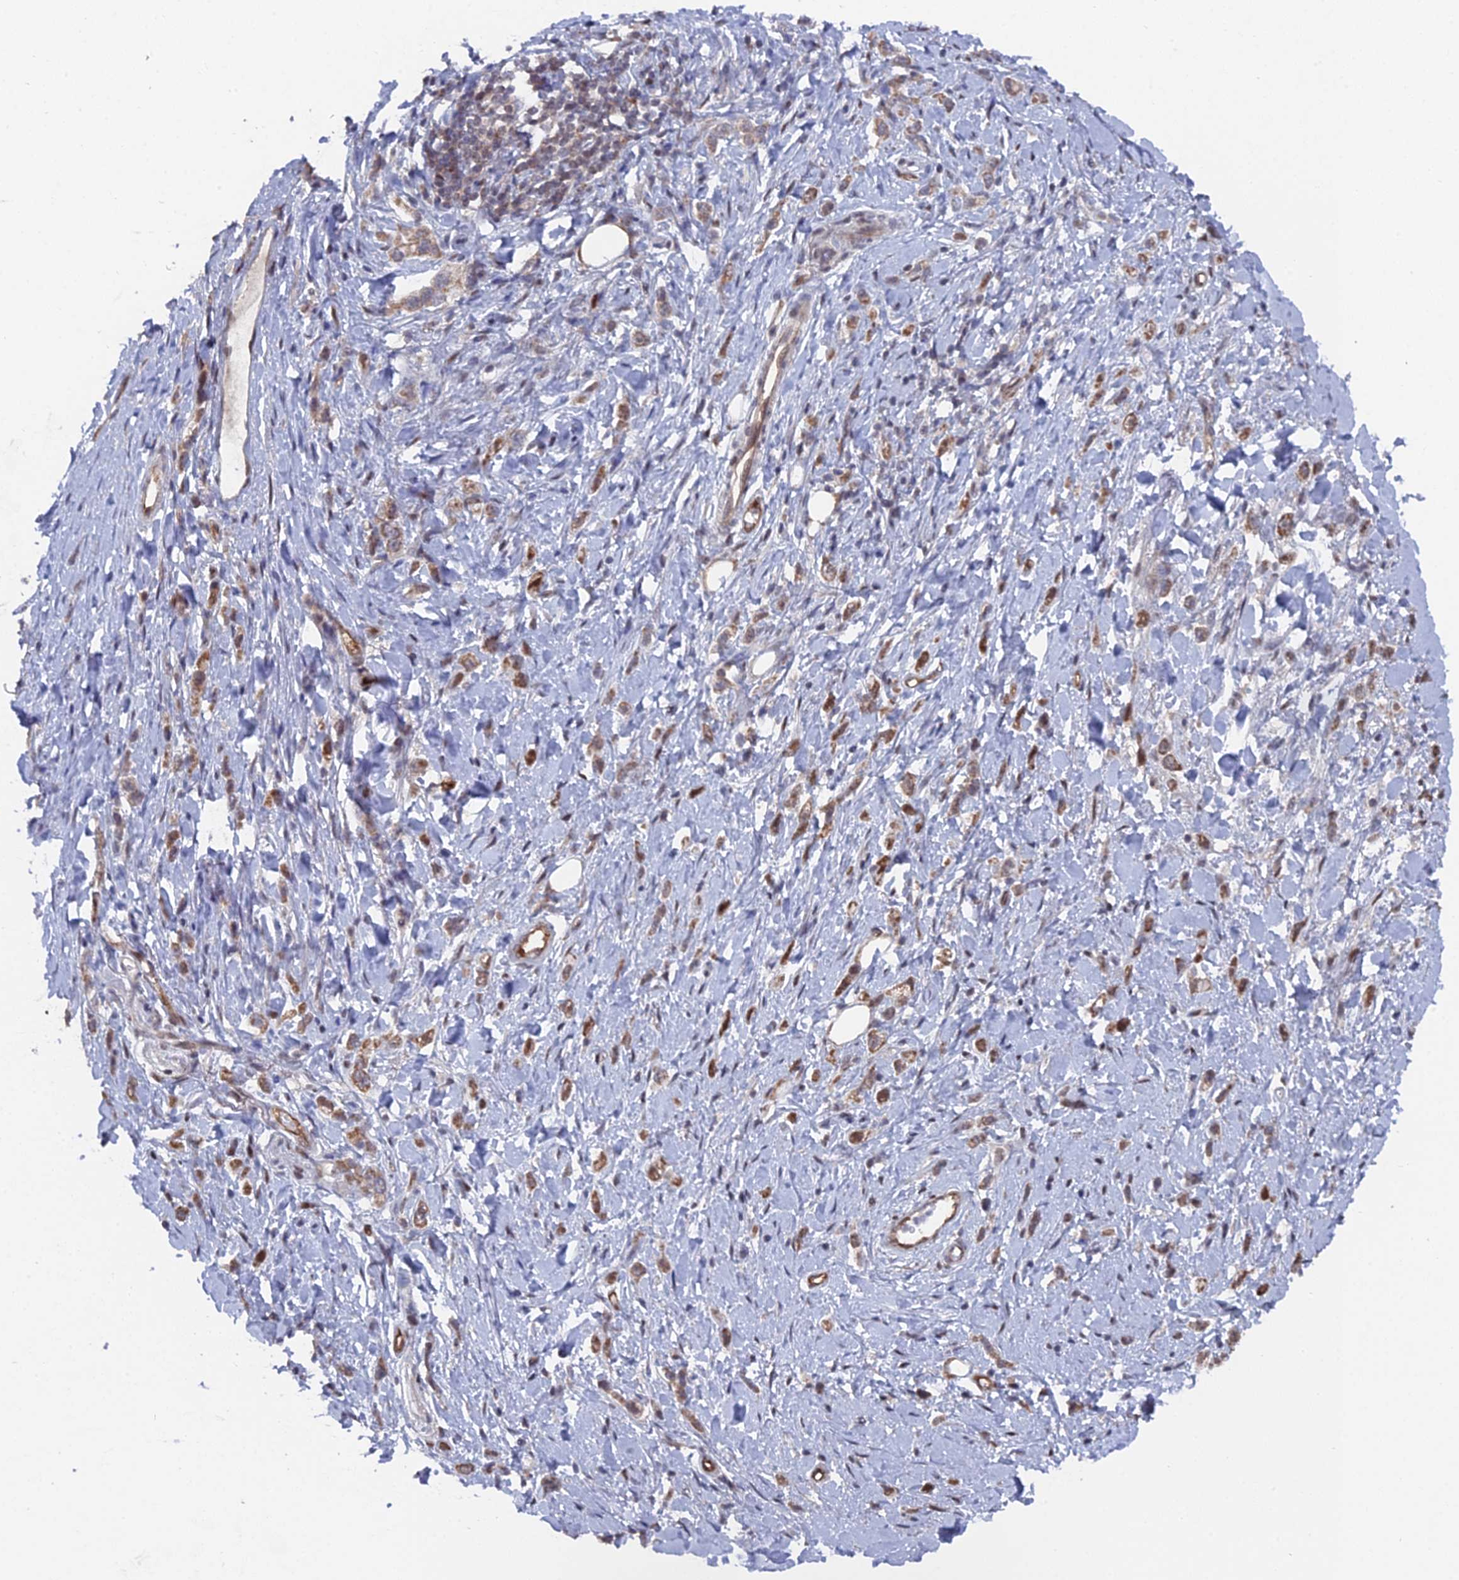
{"staining": {"intensity": "moderate", "quantity": ">75%", "location": "cytoplasmic/membranous"}, "tissue": "stomach cancer", "cell_type": "Tumor cells", "image_type": "cancer", "snomed": [{"axis": "morphology", "description": "Adenocarcinoma, NOS"}, {"axis": "topography", "description": "Stomach"}], "caption": "A photomicrograph of stomach cancer stained for a protein reveals moderate cytoplasmic/membranous brown staining in tumor cells. (DAB IHC, brown staining for protein, blue staining for nuclei).", "gene": "UNC5D", "patient": {"sex": "female", "age": 65}}